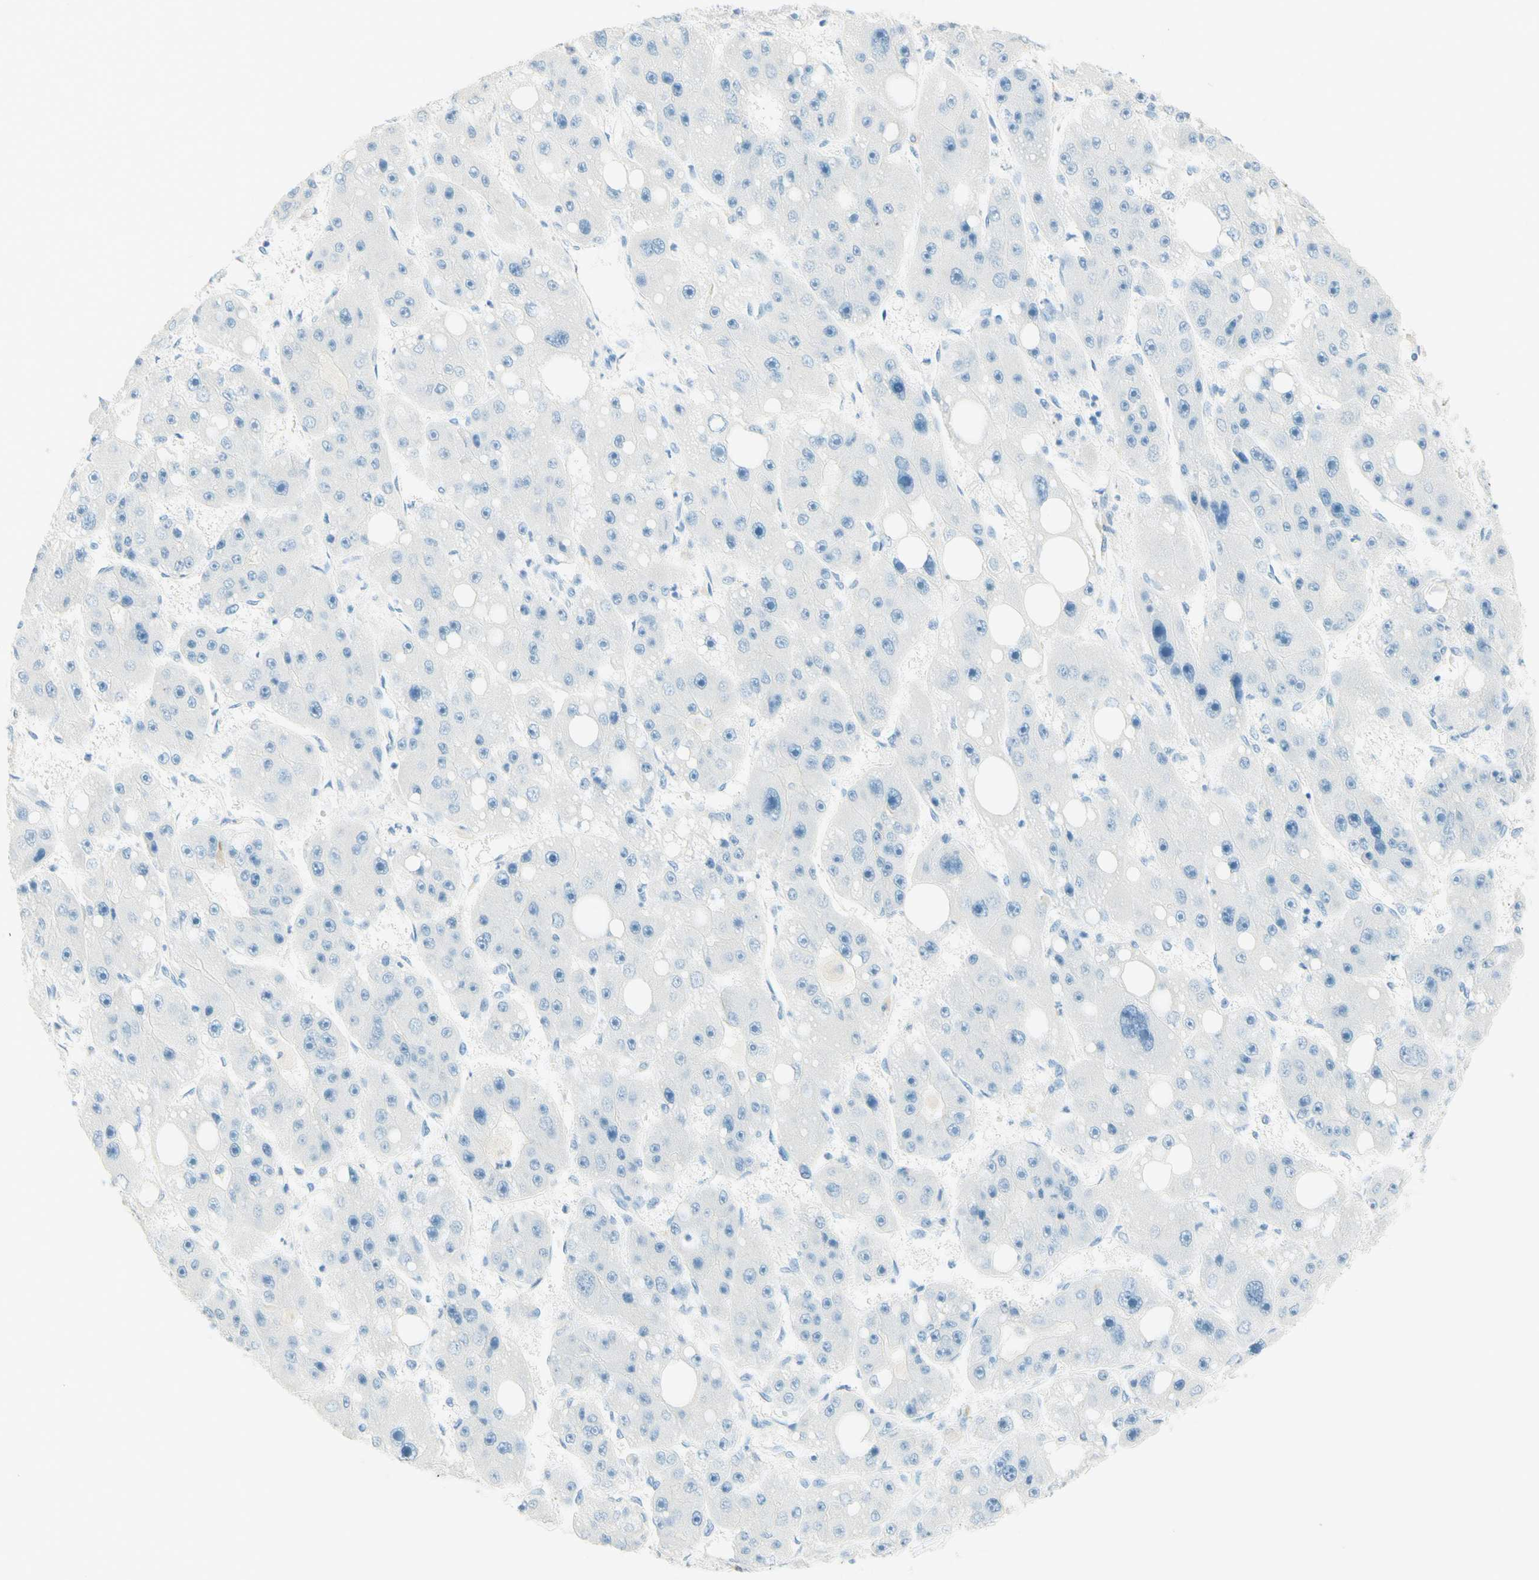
{"staining": {"intensity": "negative", "quantity": "none", "location": "none"}, "tissue": "liver cancer", "cell_type": "Tumor cells", "image_type": "cancer", "snomed": [{"axis": "morphology", "description": "Carcinoma, Hepatocellular, NOS"}, {"axis": "topography", "description": "Liver"}], "caption": "Human hepatocellular carcinoma (liver) stained for a protein using immunohistochemistry (IHC) reveals no staining in tumor cells.", "gene": "TMEM132D", "patient": {"sex": "female", "age": 61}}